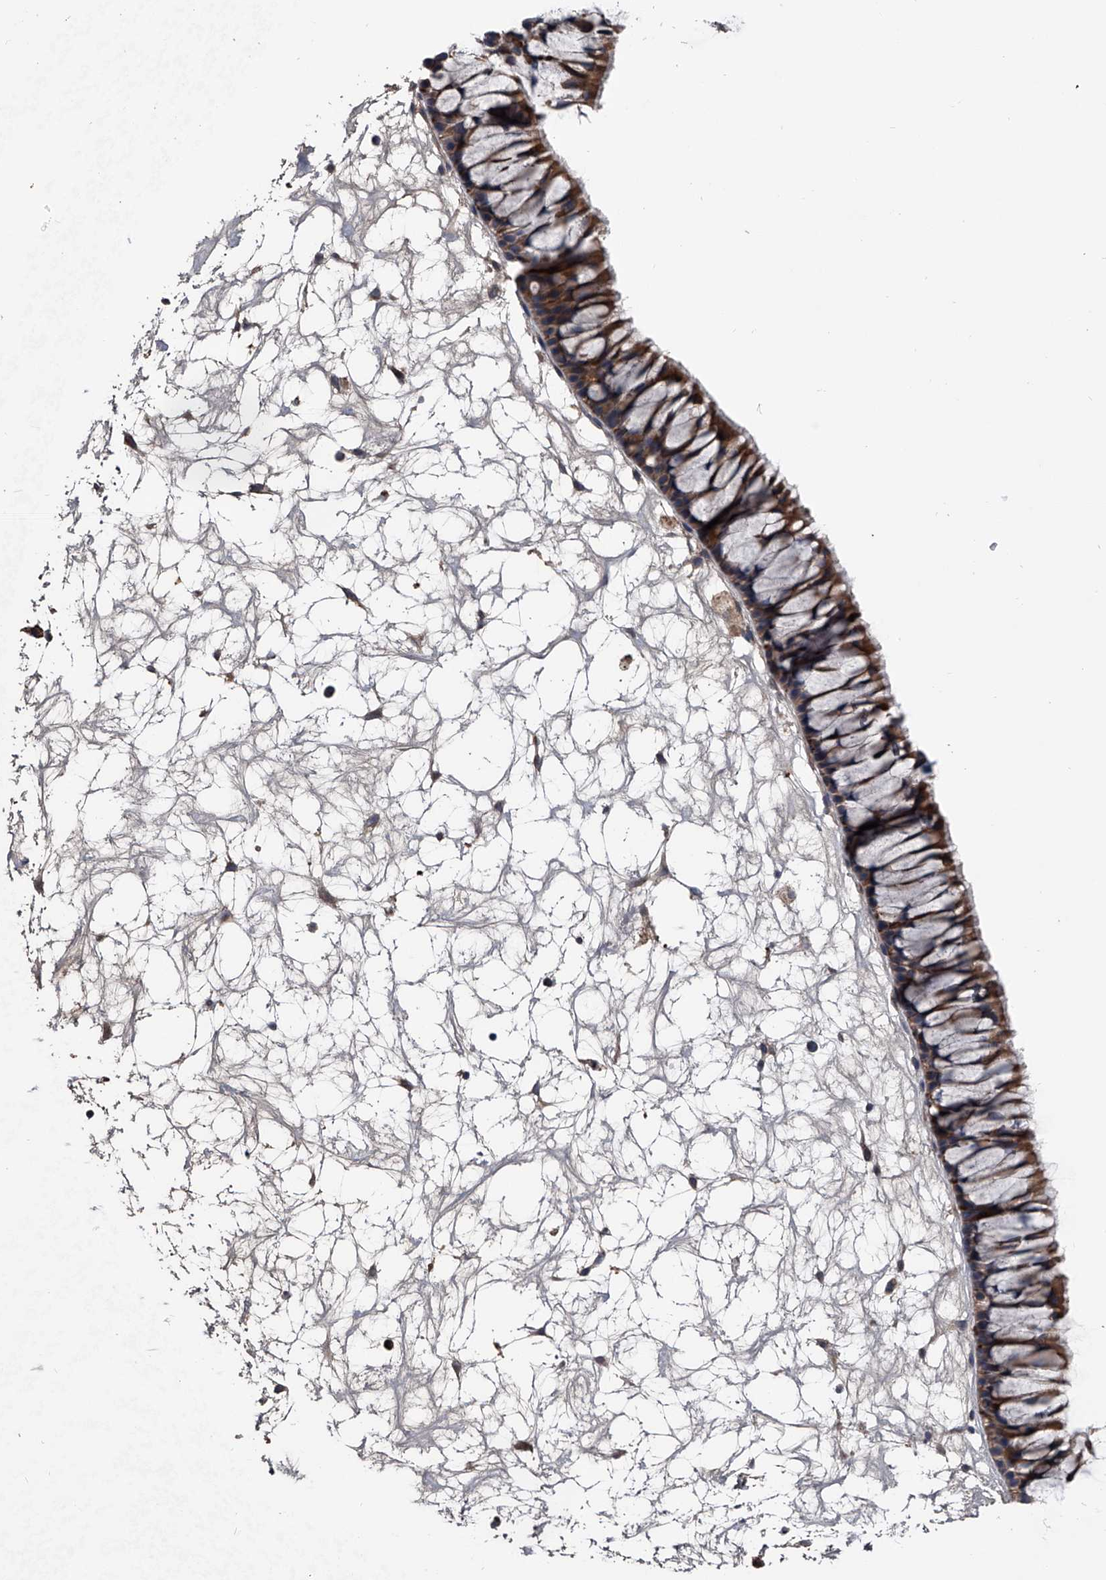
{"staining": {"intensity": "strong", "quantity": "25%-75%", "location": "cytoplasmic/membranous"}, "tissue": "nasopharynx", "cell_type": "Respiratory epithelial cells", "image_type": "normal", "snomed": [{"axis": "morphology", "description": "Normal tissue, NOS"}, {"axis": "topography", "description": "Nasopharynx"}], "caption": "DAB (3,3'-diaminobenzidine) immunohistochemical staining of normal nasopharynx displays strong cytoplasmic/membranous protein positivity in about 25%-75% of respiratory epithelial cells. The protein of interest is shown in brown color, while the nuclei are stained blue.", "gene": "KIF13A", "patient": {"sex": "male", "age": 64}}